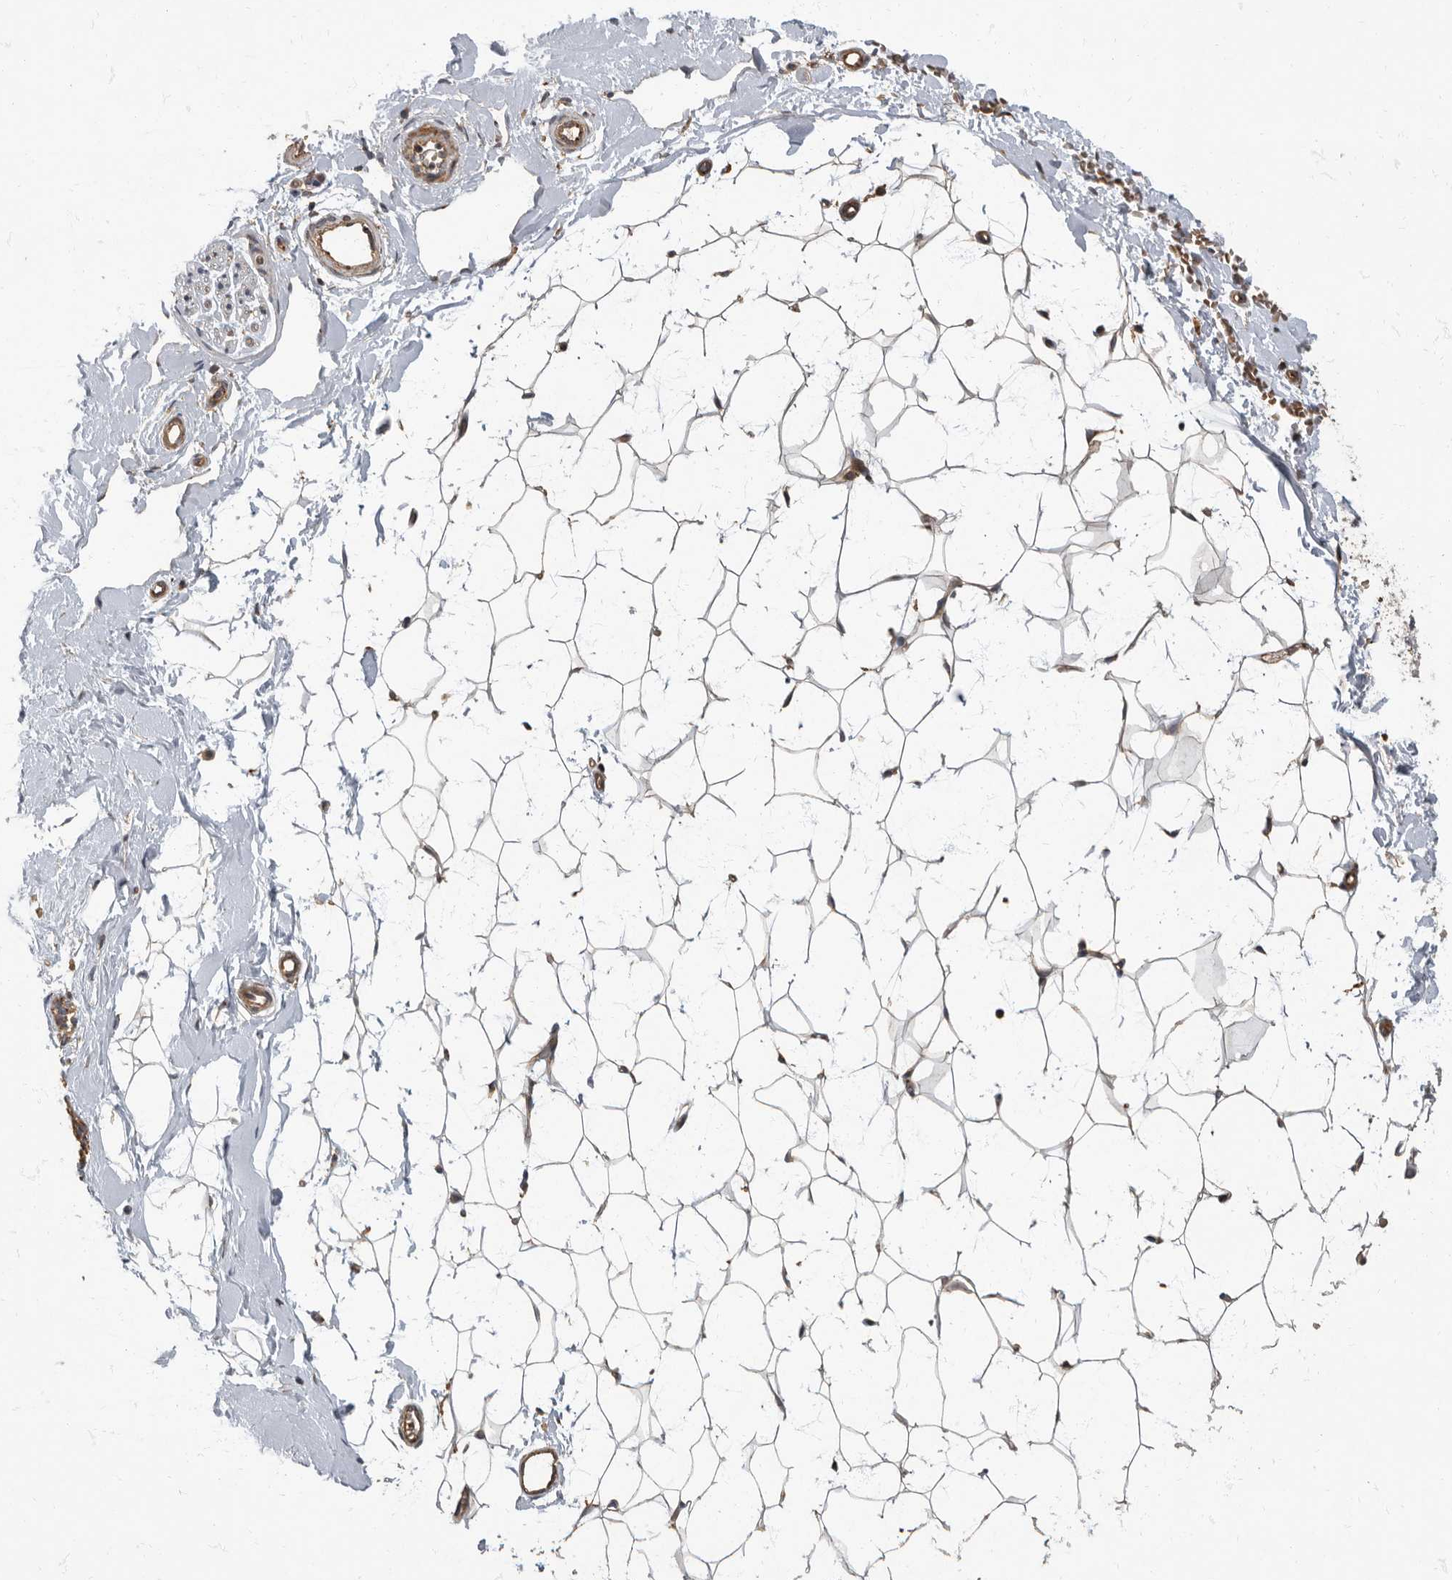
{"staining": {"intensity": "moderate", "quantity": ">75%", "location": "cytoplasmic/membranous"}, "tissue": "breast", "cell_type": "Adipocytes", "image_type": "normal", "snomed": [{"axis": "morphology", "description": "Normal tissue, NOS"}, {"axis": "topography", "description": "Breast"}], "caption": "Moderate cytoplasmic/membranous expression is present in about >75% of adipocytes in unremarkable breast.", "gene": "IQCK", "patient": {"sex": "female", "age": 23}}